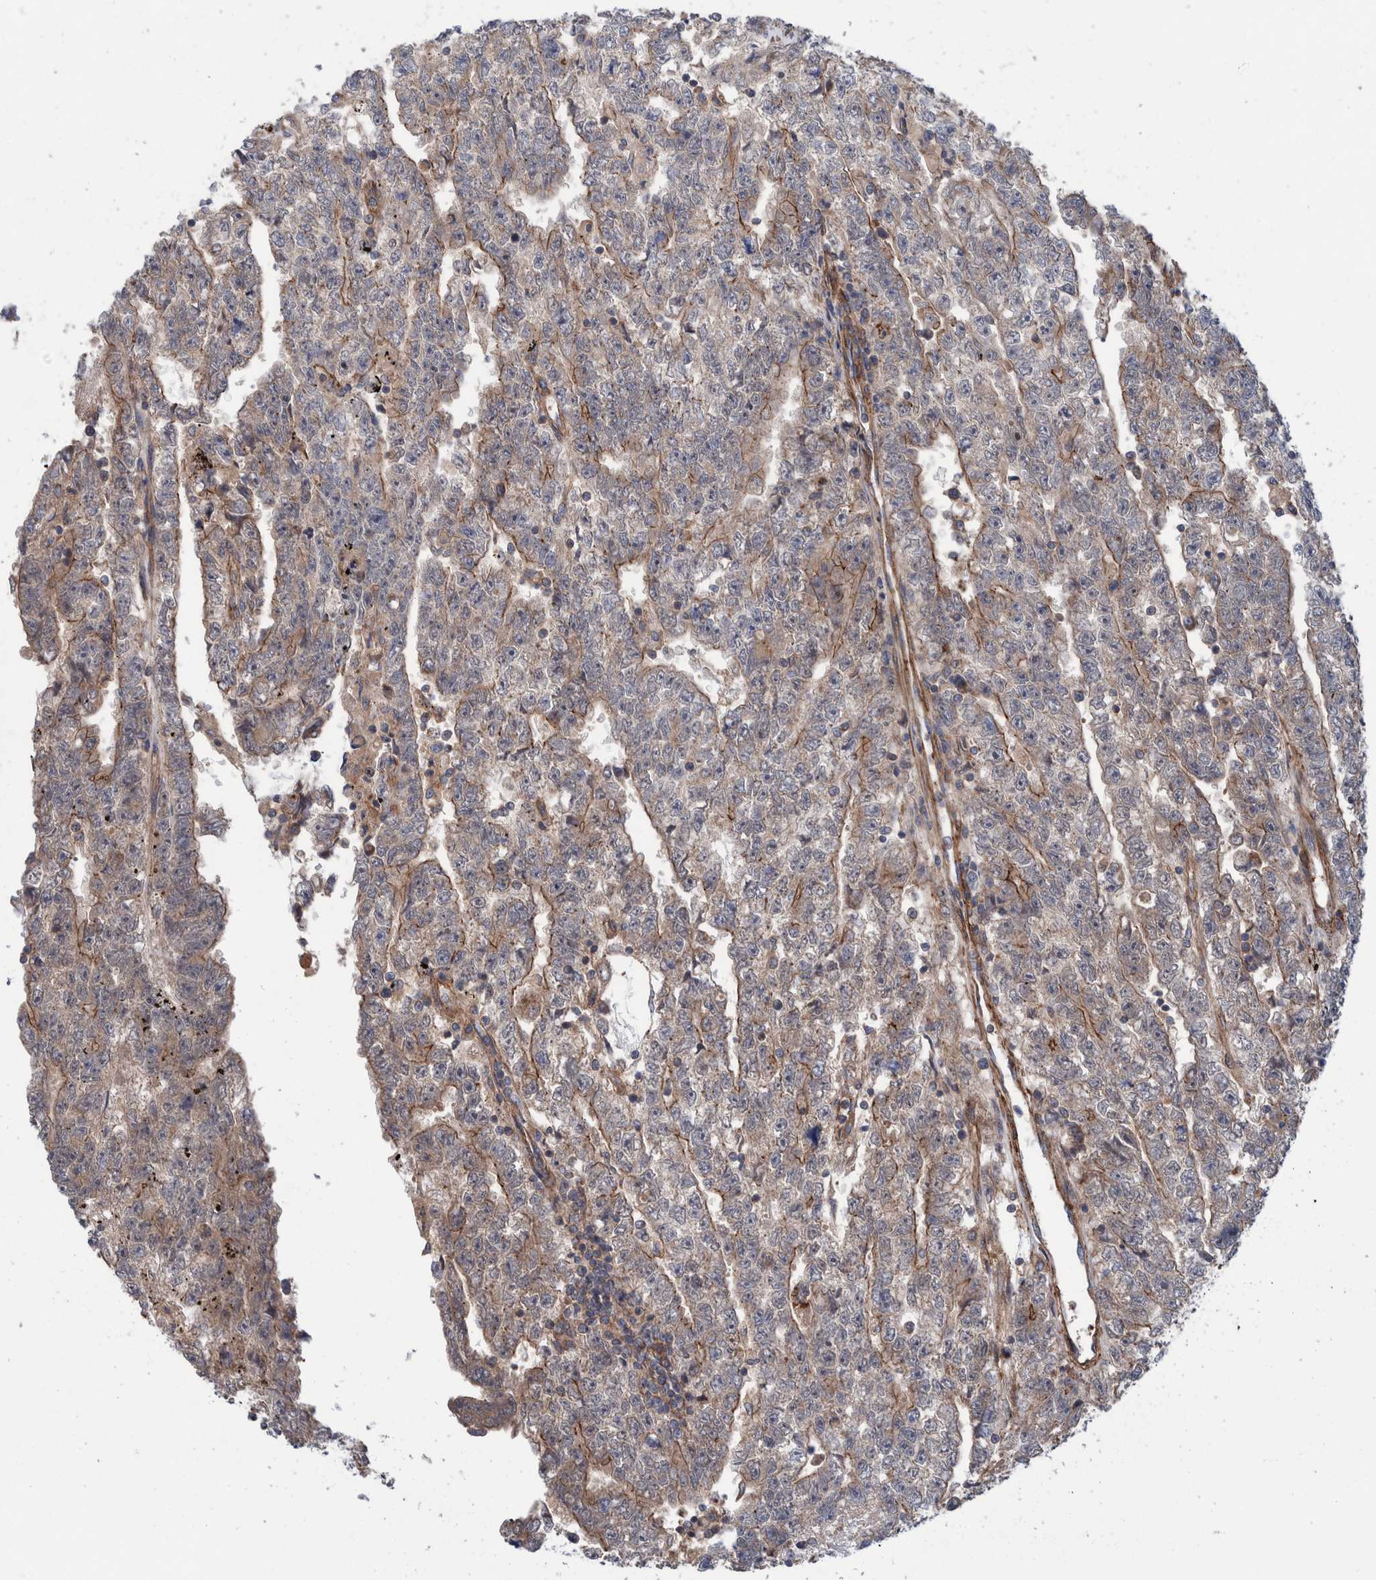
{"staining": {"intensity": "moderate", "quantity": "25%-75%", "location": "cytoplasmic/membranous"}, "tissue": "testis cancer", "cell_type": "Tumor cells", "image_type": "cancer", "snomed": [{"axis": "morphology", "description": "Carcinoma, Embryonal, NOS"}, {"axis": "topography", "description": "Testis"}], "caption": "Moderate cytoplasmic/membranous protein staining is appreciated in approximately 25%-75% of tumor cells in testis embryonal carcinoma. Immunohistochemistry stains the protein of interest in brown and the nuclei are stained blue.", "gene": "SLC25A10", "patient": {"sex": "male", "age": 25}}